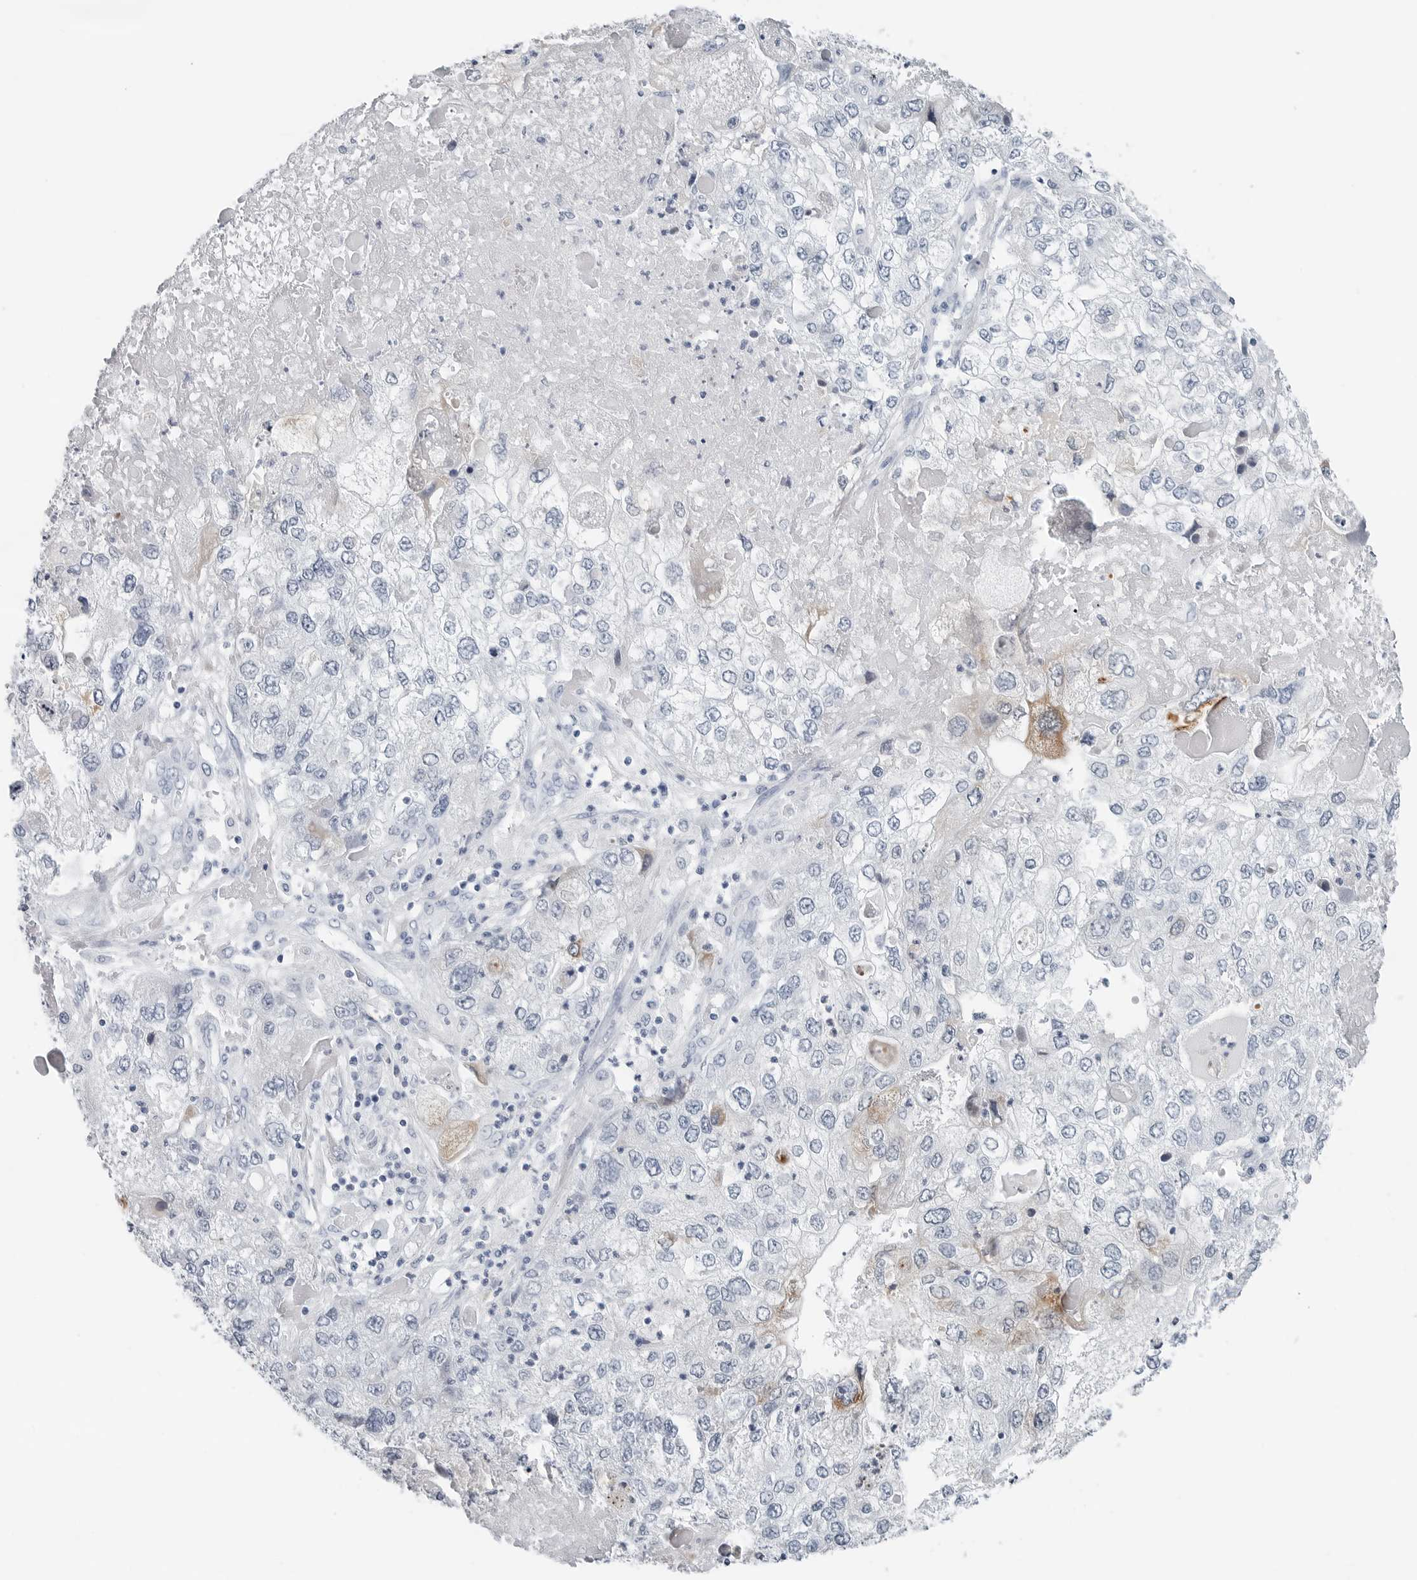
{"staining": {"intensity": "moderate", "quantity": "<25%", "location": "cytoplasmic/membranous"}, "tissue": "endometrial cancer", "cell_type": "Tumor cells", "image_type": "cancer", "snomed": [{"axis": "morphology", "description": "Adenocarcinoma, NOS"}, {"axis": "topography", "description": "Endometrium"}], "caption": "Immunohistochemical staining of adenocarcinoma (endometrial) demonstrates moderate cytoplasmic/membranous protein expression in approximately <25% of tumor cells.", "gene": "SLPI", "patient": {"sex": "female", "age": 49}}